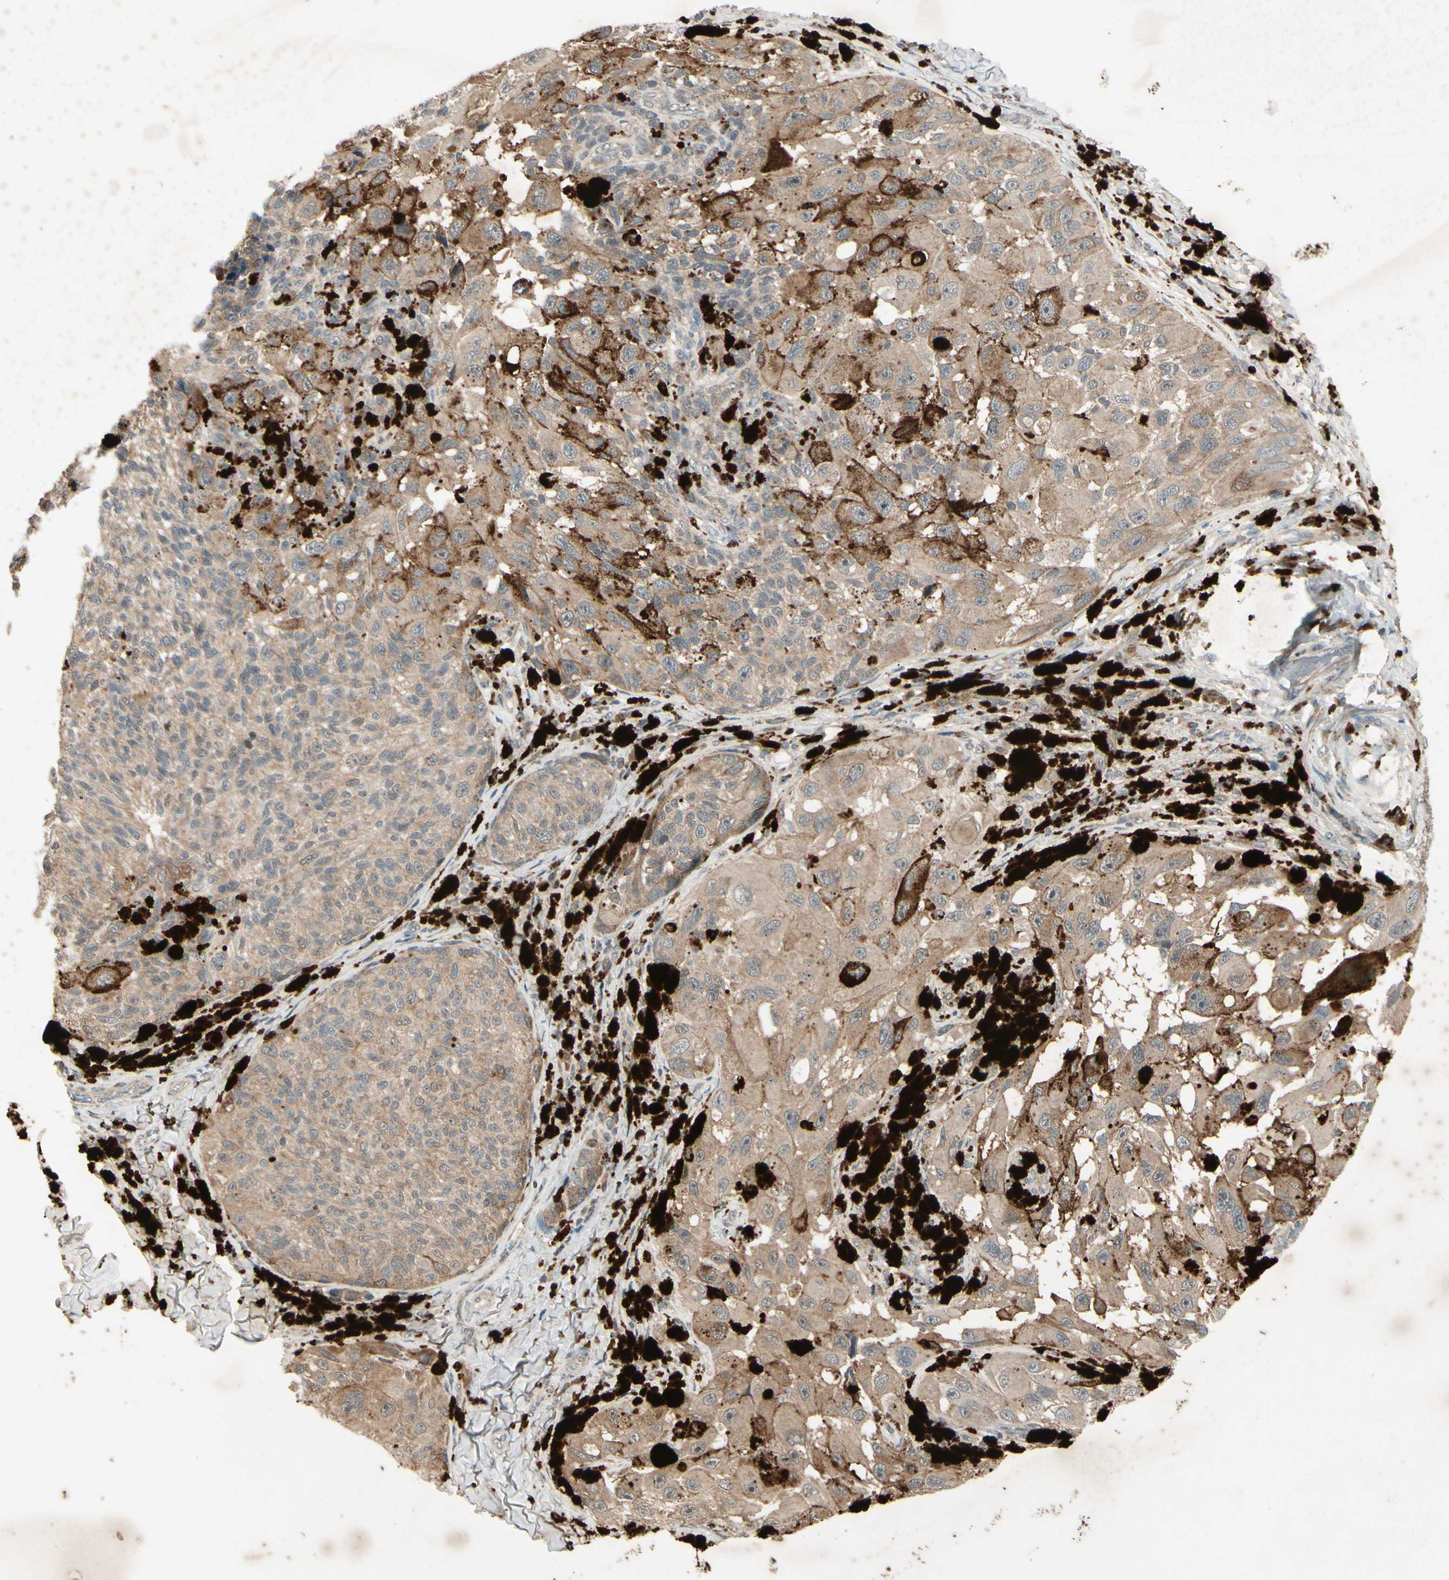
{"staining": {"intensity": "weak", "quantity": ">75%", "location": "cytoplasmic/membranous"}, "tissue": "melanoma", "cell_type": "Tumor cells", "image_type": "cancer", "snomed": [{"axis": "morphology", "description": "Malignant melanoma, NOS"}, {"axis": "topography", "description": "Skin"}], "caption": "Immunohistochemistry (DAB) staining of human melanoma exhibits weak cytoplasmic/membranous protein staining in approximately >75% of tumor cells.", "gene": "FHDC1", "patient": {"sex": "female", "age": 73}}